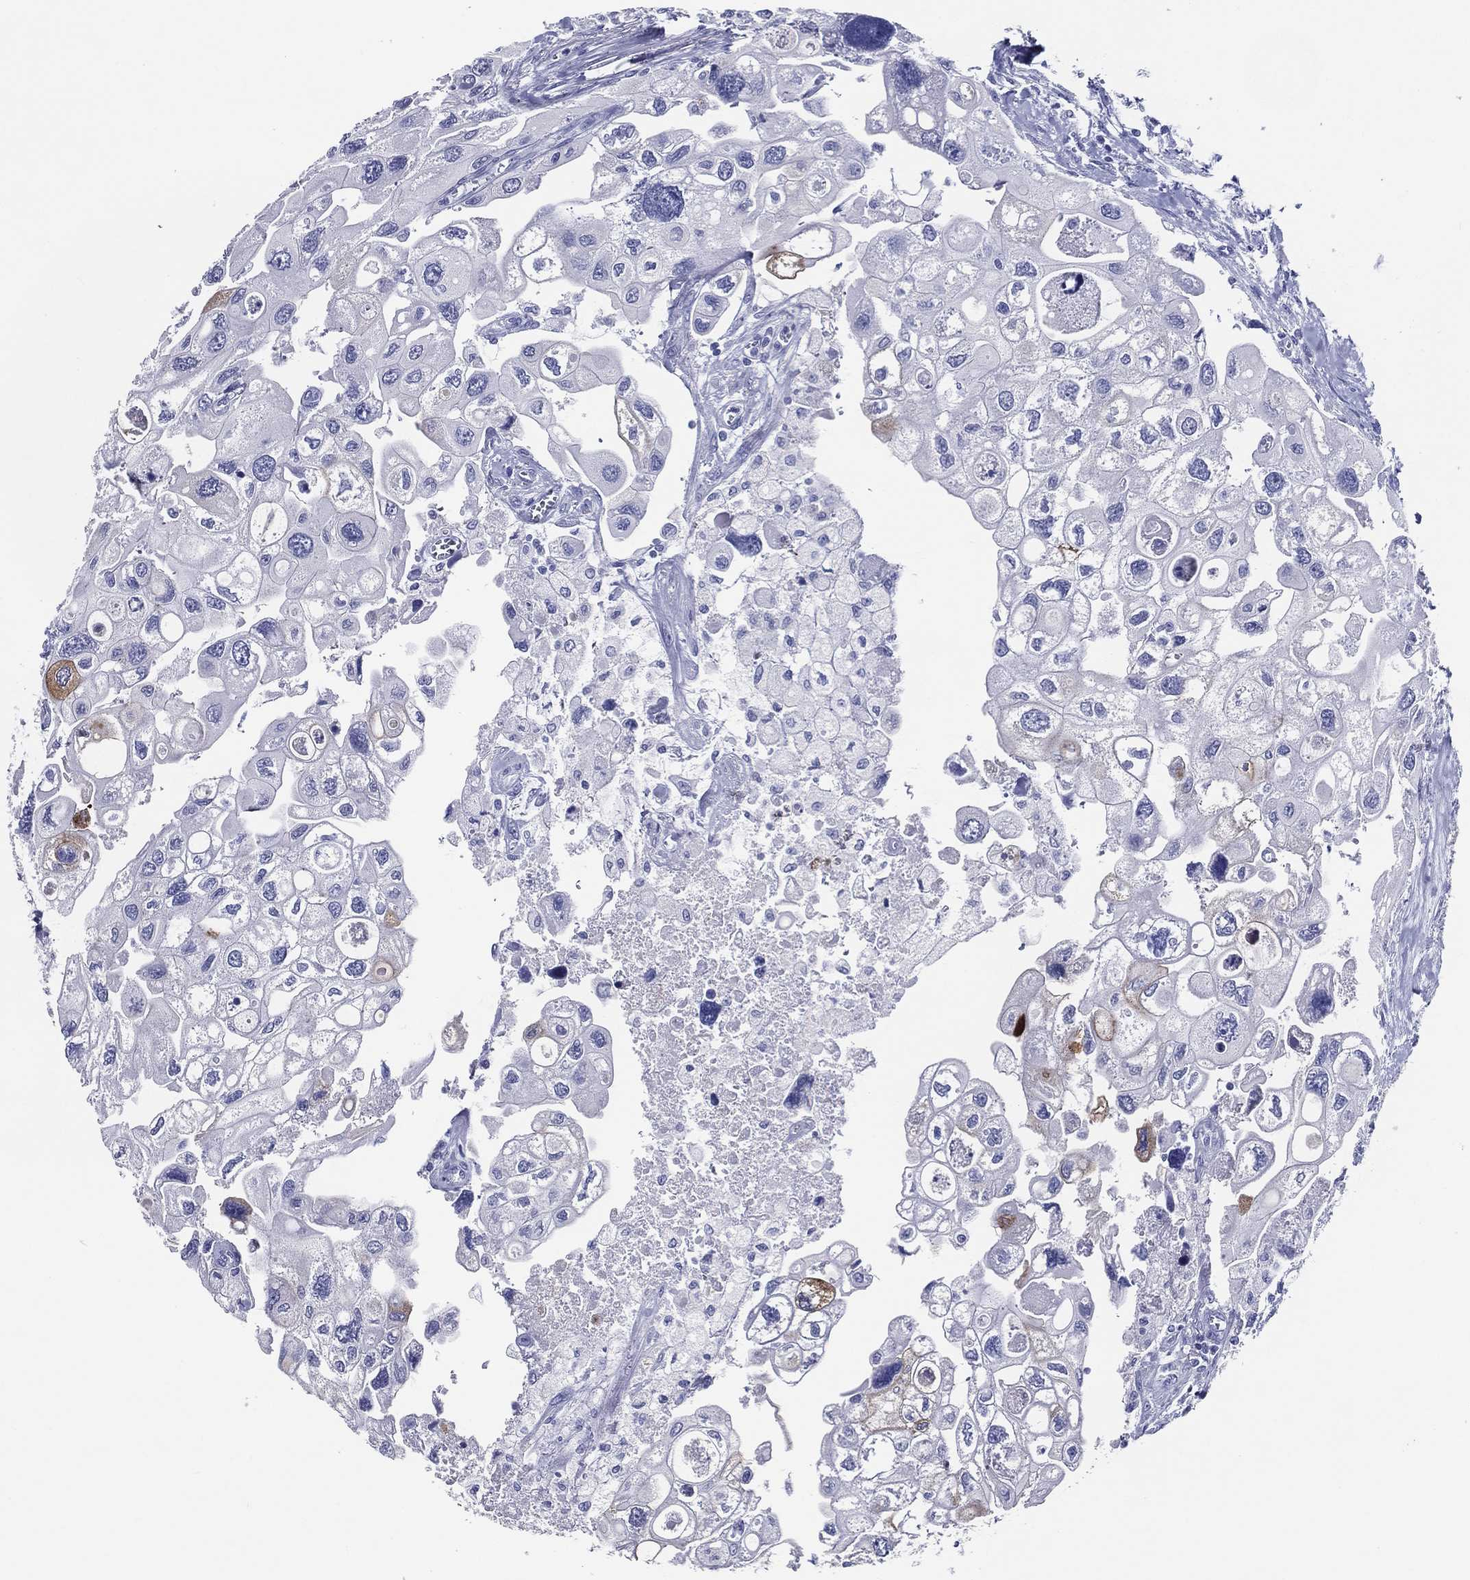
{"staining": {"intensity": "moderate", "quantity": "<25%", "location": "cytoplasmic/membranous"}, "tissue": "urothelial cancer", "cell_type": "Tumor cells", "image_type": "cancer", "snomed": [{"axis": "morphology", "description": "Urothelial carcinoma, High grade"}, {"axis": "topography", "description": "Urinary bladder"}], "caption": "Immunohistochemical staining of urothelial cancer reveals moderate cytoplasmic/membranous protein staining in about <25% of tumor cells.", "gene": "ACE2", "patient": {"sex": "male", "age": 59}}